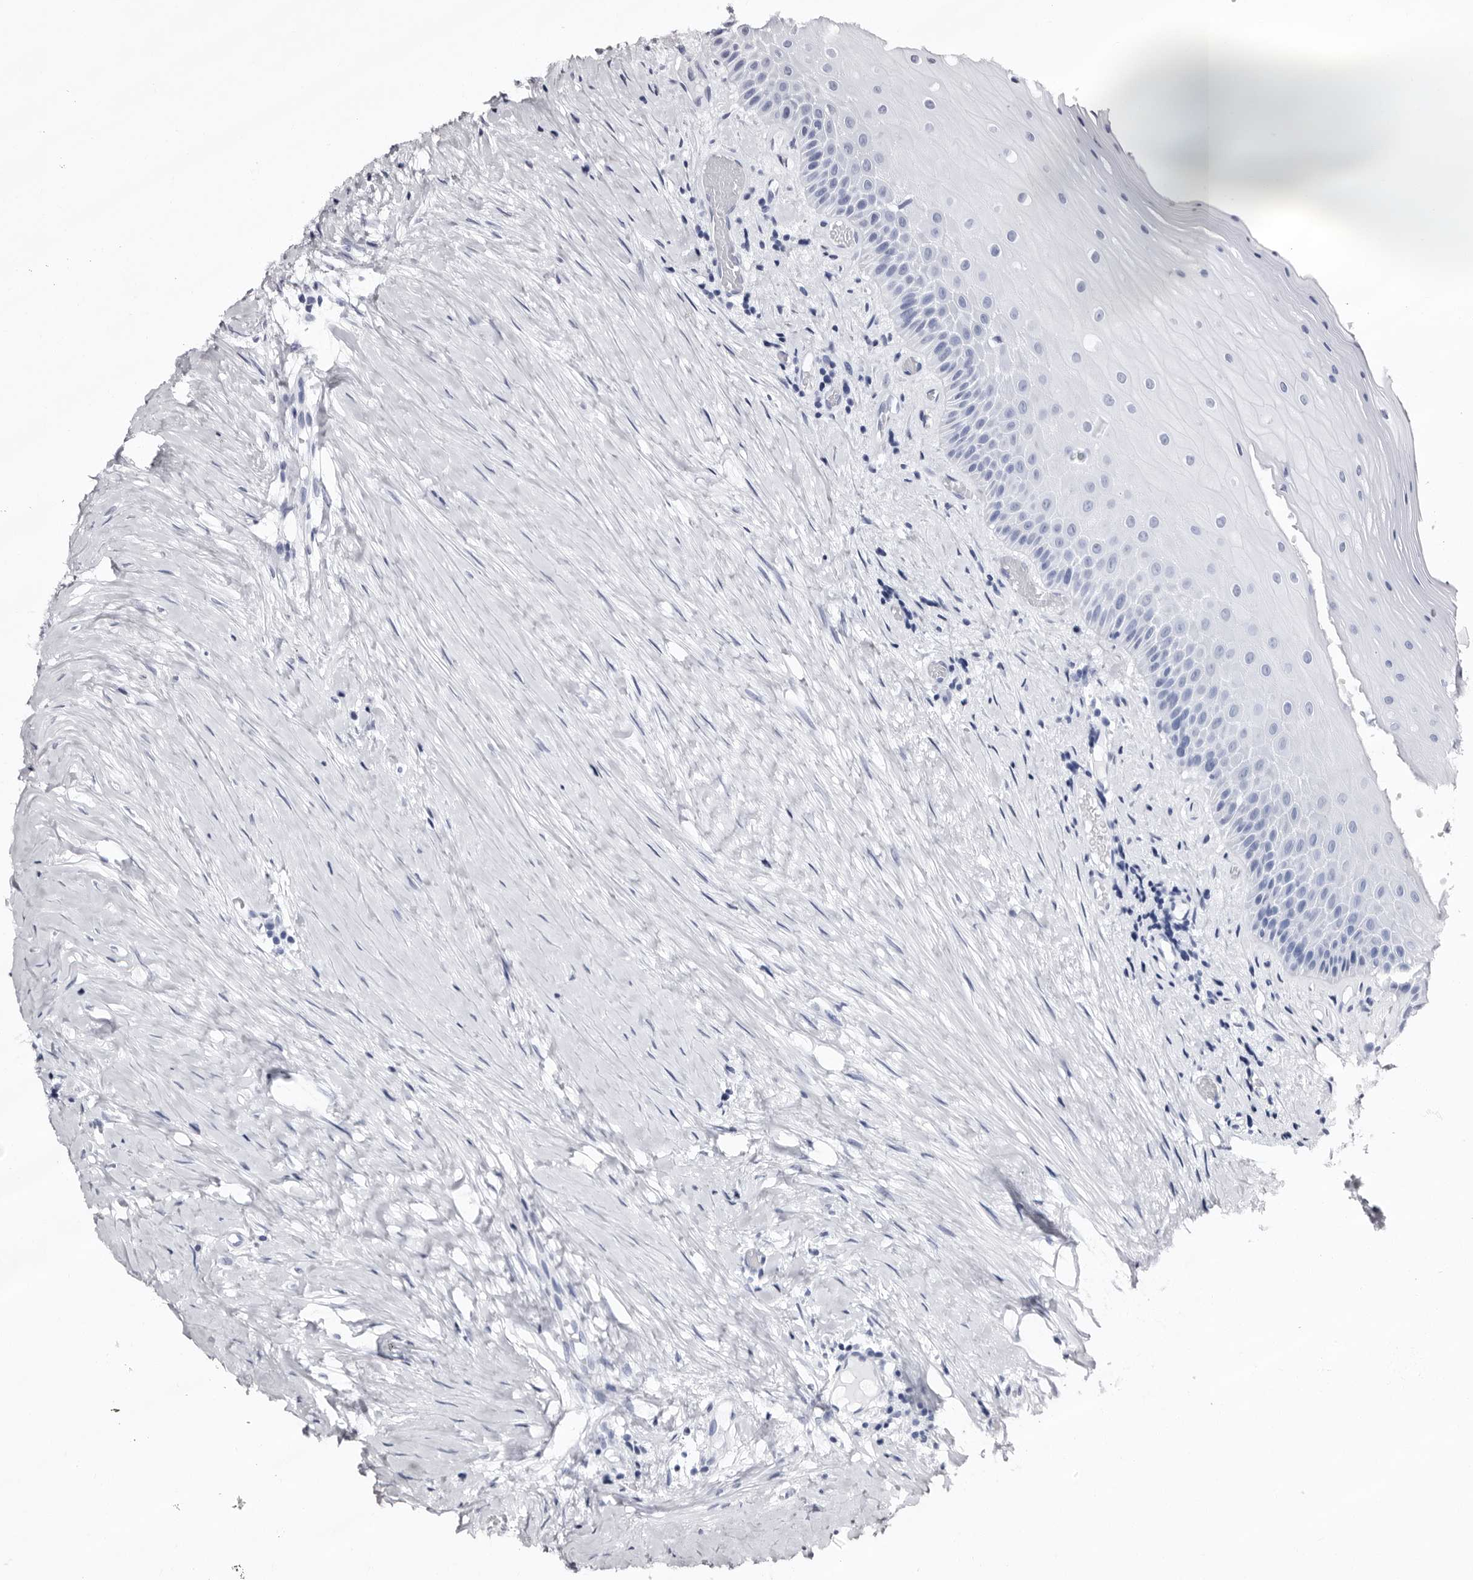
{"staining": {"intensity": "negative", "quantity": "none", "location": "none"}, "tissue": "oral mucosa", "cell_type": "Squamous epithelial cells", "image_type": "normal", "snomed": [{"axis": "morphology", "description": "Normal tissue, NOS"}, {"axis": "topography", "description": "Skeletal muscle"}, {"axis": "topography", "description": "Oral tissue"}, {"axis": "topography", "description": "Peripheral nerve tissue"}], "caption": "IHC photomicrograph of normal oral mucosa: human oral mucosa stained with DAB (3,3'-diaminobenzidine) shows no significant protein positivity in squamous epithelial cells.", "gene": "LANCL2", "patient": {"sex": "female", "age": 84}}